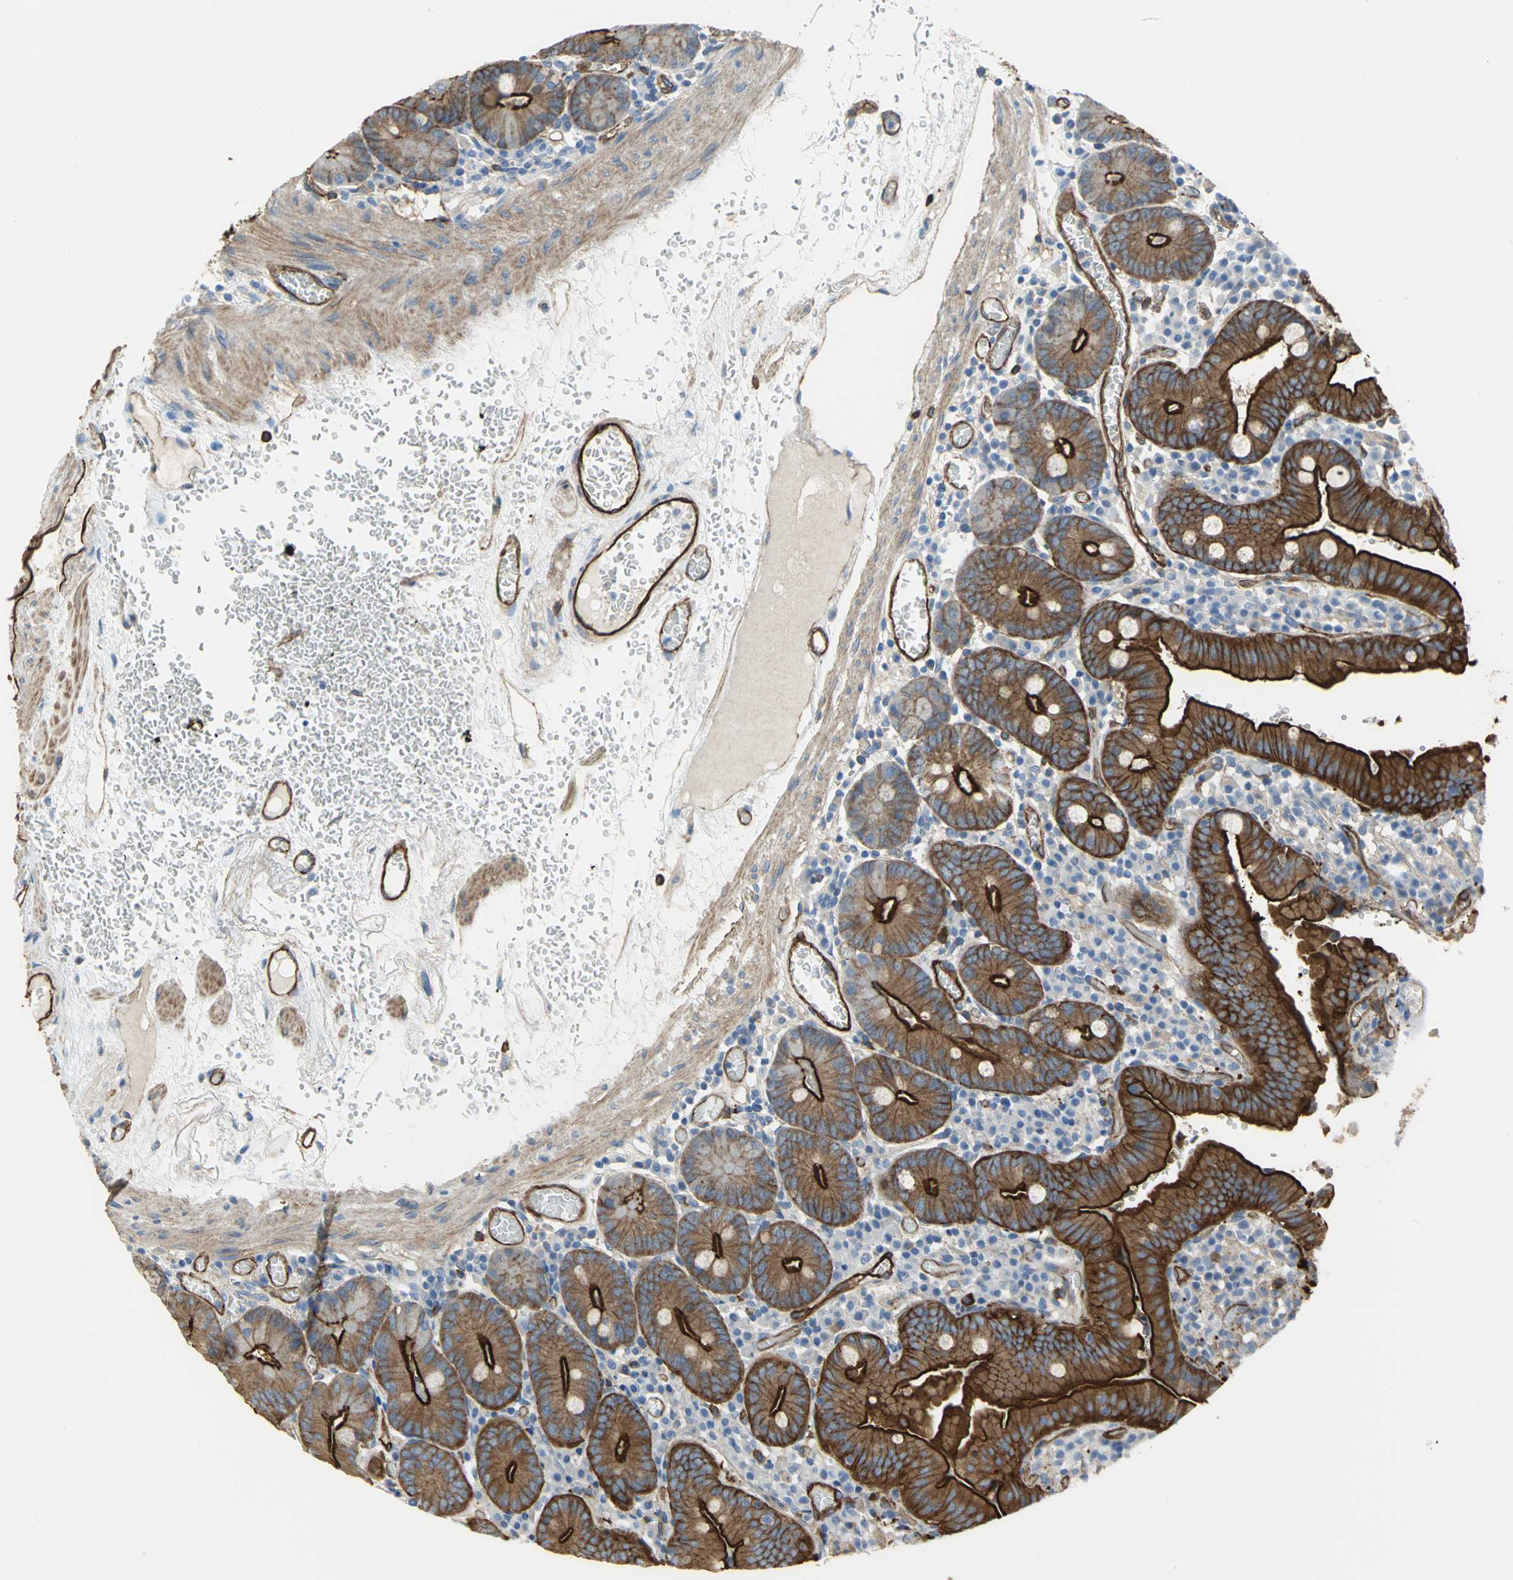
{"staining": {"intensity": "strong", "quantity": ">75%", "location": "cytoplasmic/membranous"}, "tissue": "small intestine", "cell_type": "Glandular cells", "image_type": "normal", "snomed": [{"axis": "morphology", "description": "Normal tissue, NOS"}, {"axis": "topography", "description": "Small intestine"}], "caption": "A high amount of strong cytoplasmic/membranous expression is seen in about >75% of glandular cells in unremarkable small intestine.", "gene": "FLNB", "patient": {"sex": "male", "age": 71}}